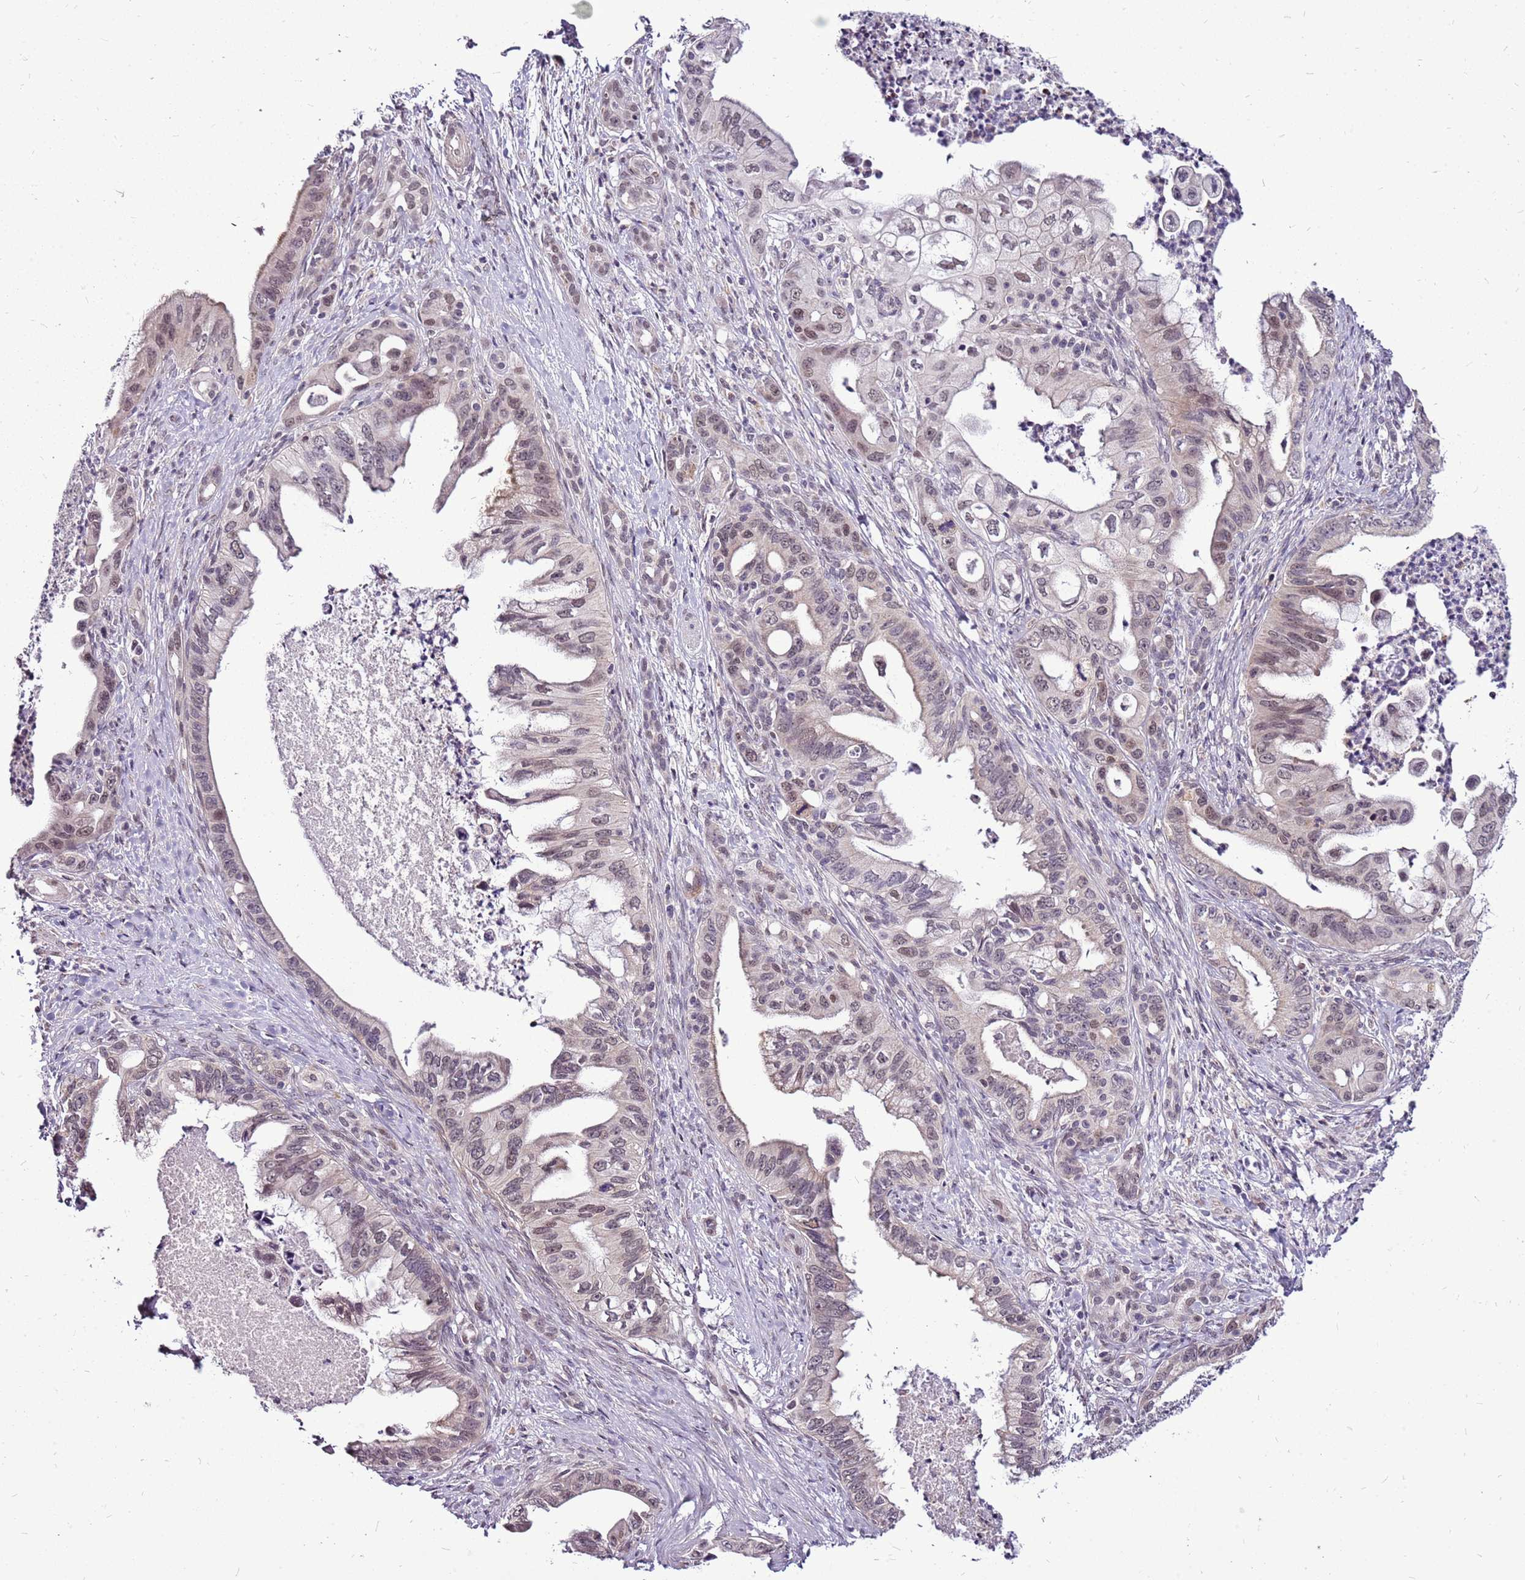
{"staining": {"intensity": "moderate", "quantity": "<25%", "location": "nuclear"}, "tissue": "pancreatic cancer", "cell_type": "Tumor cells", "image_type": "cancer", "snomed": [{"axis": "morphology", "description": "Adenocarcinoma, NOS"}, {"axis": "topography", "description": "Pancreas"}], "caption": "Immunohistochemistry image of neoplastic tissue: human pancreatic adenocarcinoma stained using immunohistochemistry reveals low levels of moderate protein expression localized specifically in the nuclear of tumor cells, appearing as a nuclear brown color.", "gene": "CCDC166", "patient": {"sex": "male", "age": 58}}